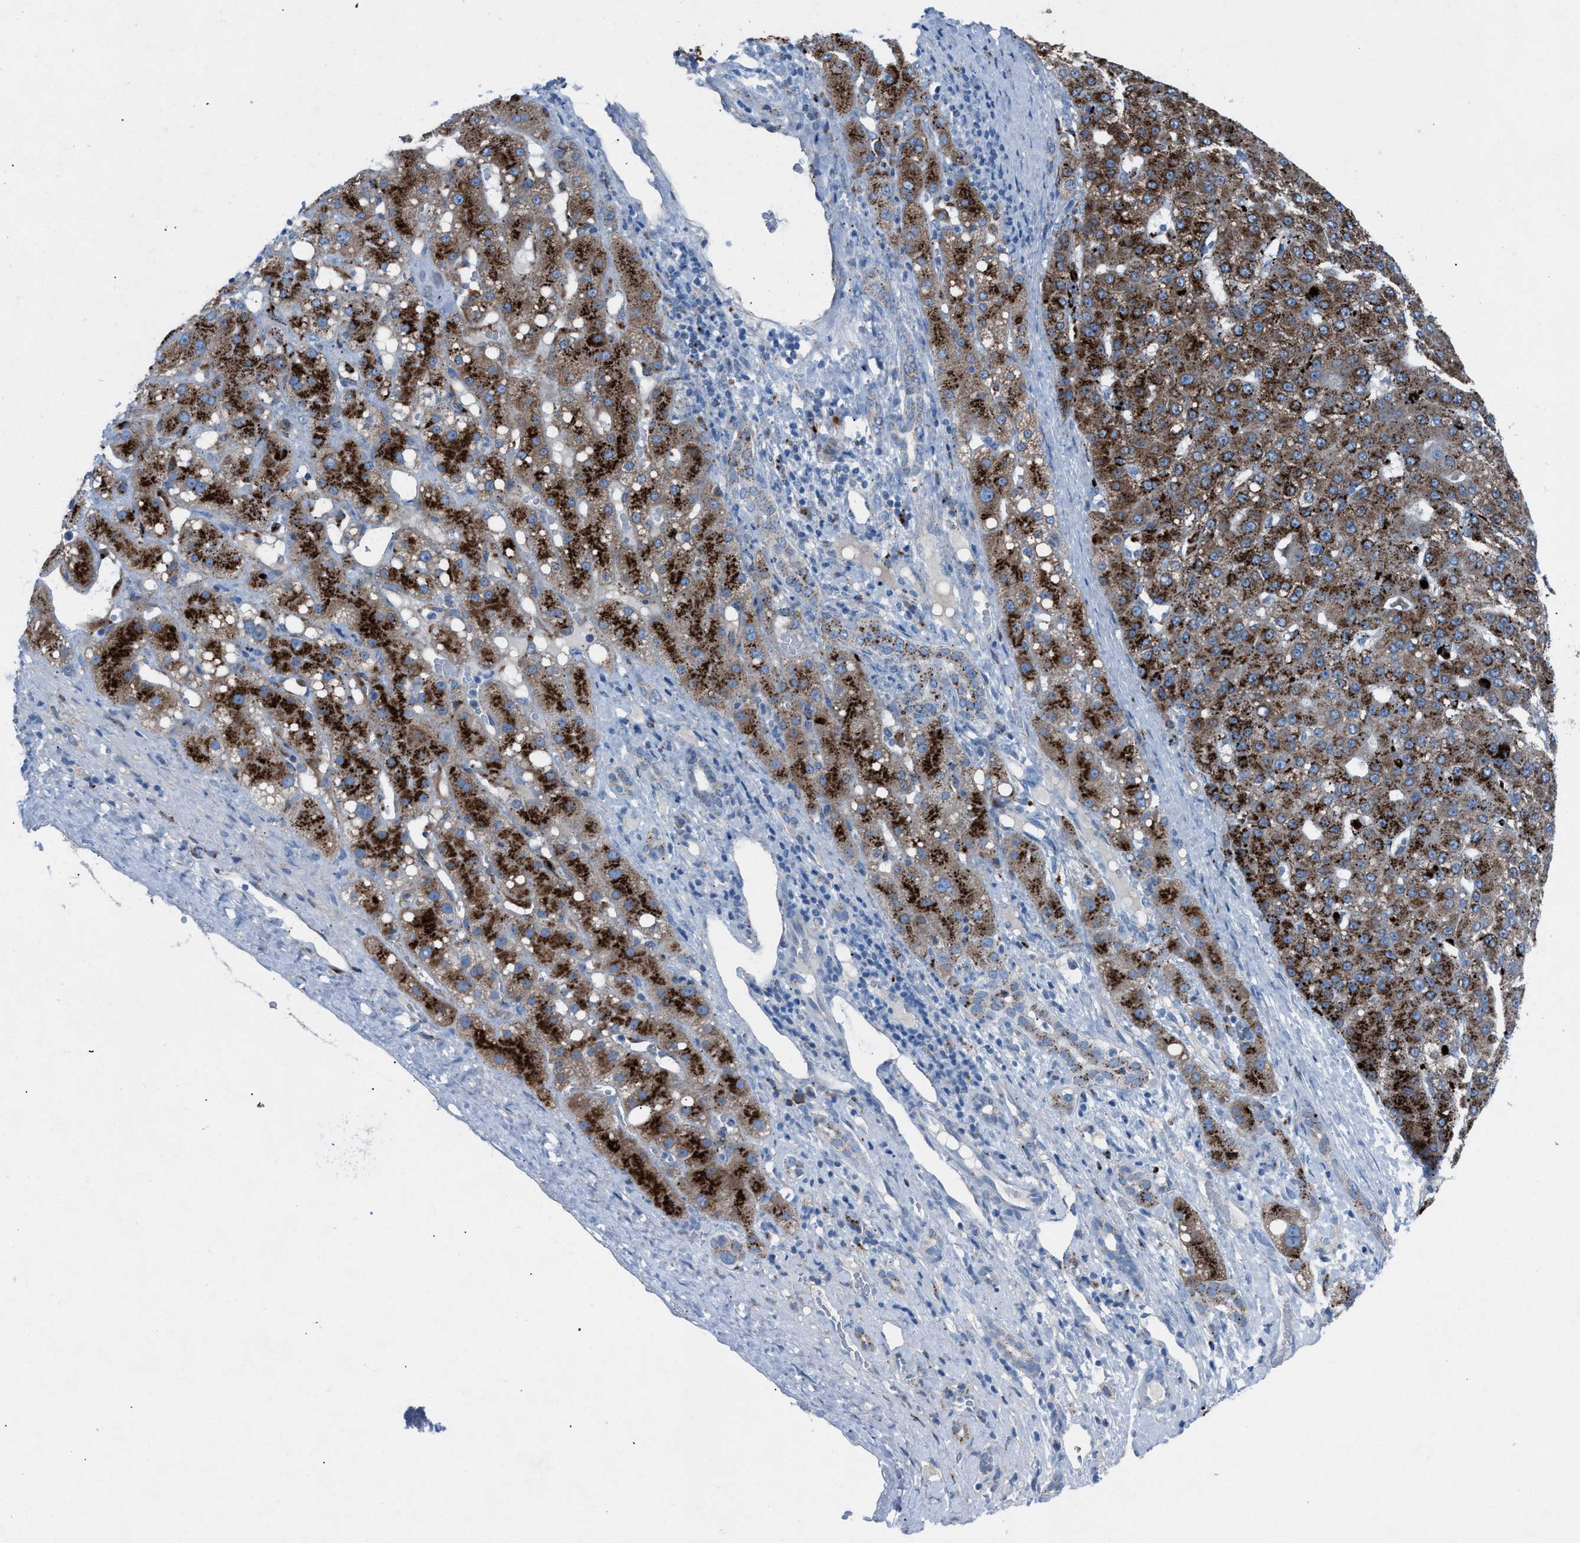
{"staining": {"intensity": "strong", "quantity": ">75%", "location": "cytoplasmic/membranous"}, "tissue": "liver cancer", "cell_type": "Tumor cells", "image_type": "cancer", "snomed": [{"axis": "morphology", "description": "Carcinoma, Hepatocellular, NOS"}, {"axis": "topography", "description": "Liver"}], "caption": "IHC histopathology image of neoplastic tissue: hepatocellular carcinoma (liver) stained using IHC demonstrates high levels of strong protein expression localized specifically in the cytoplasmic/membranous of tumor cells, appearing as a cytoplasmic/membranous brown color.", "gene": "CD1B", "patient": {"sex": "male", "age": 67}}